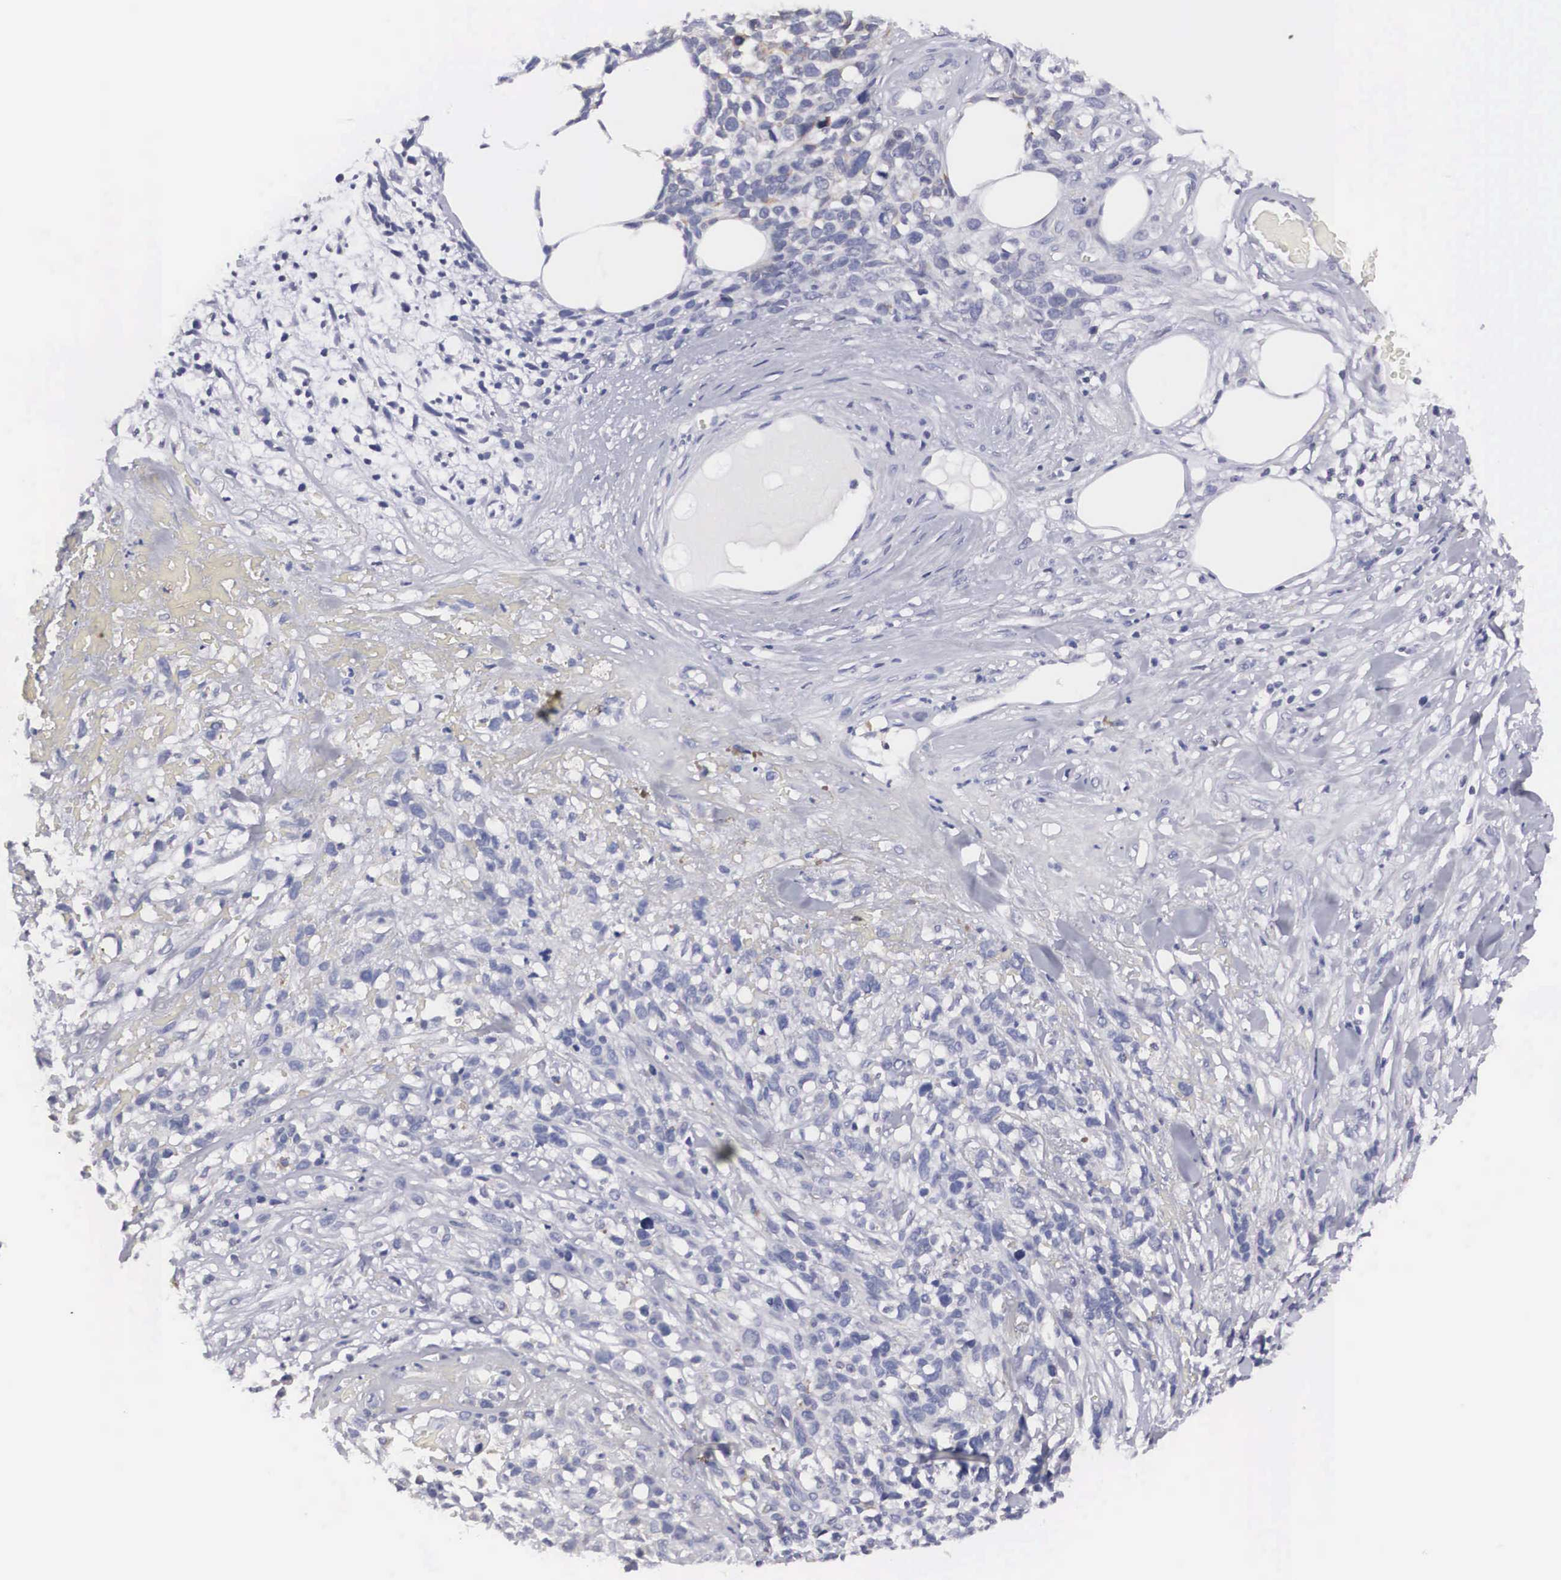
{"staining": {"intensity": "negative", "quantity": "none", "location": "none"}, "tissue": "melanoma", "cell_type": "Tumor cells", "image_type": "cancer", "snomed": [{"axis": "morphology", "description": "Malignant melanoma, NOS"}, {"axis": "topography", "description": "Skin"}], "caption": "The photomicrograph shows no staining of tumor cells in melanoma.", "gene": "ARMCX3", "patient": {"sex": "female", "age": 85}}